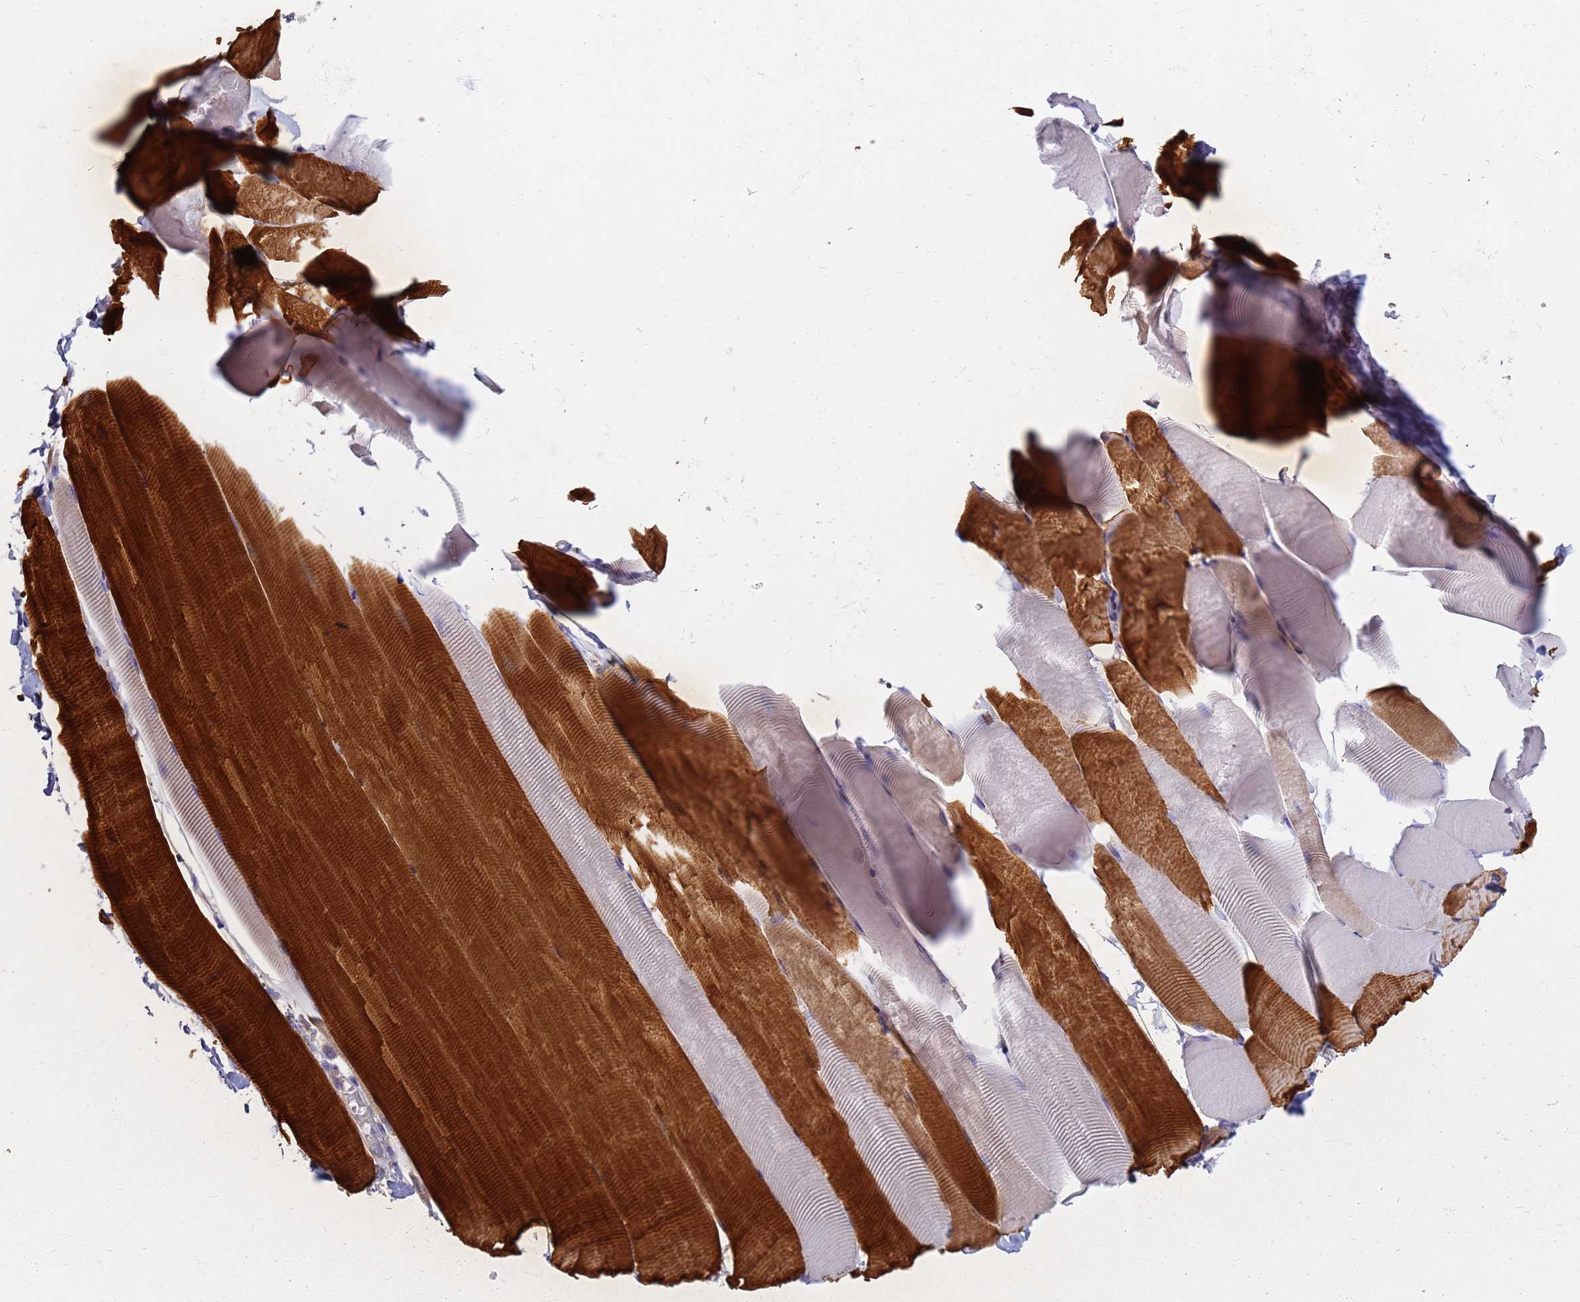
{"staining": {"intensity": "strong", "quantity": "25%-75%", "location": "cytoplasmic/membranous"}, "tissue": "skeletal muscle", "cell_type": "Myocytes", "image_type": "normal", "snomed": [{"axis": "morphology", "description": "Normal tissue, NOS"}, {"axis": "topography", "description": "Skeletal muscle"}], "caption": "High-power microscopy captured an immunohistochemistry (IHC) image of unremarkable skeletal muscle, revealing strong cytoplasmic/membranous staining in about 25%-75% of myocytes. (DAB (3,3'-diaminobenzidine) = brown stain, brightfield microscopy at high magnification).", "gene": "EEA1", "patient": {"sex": "male", "age": 25}}